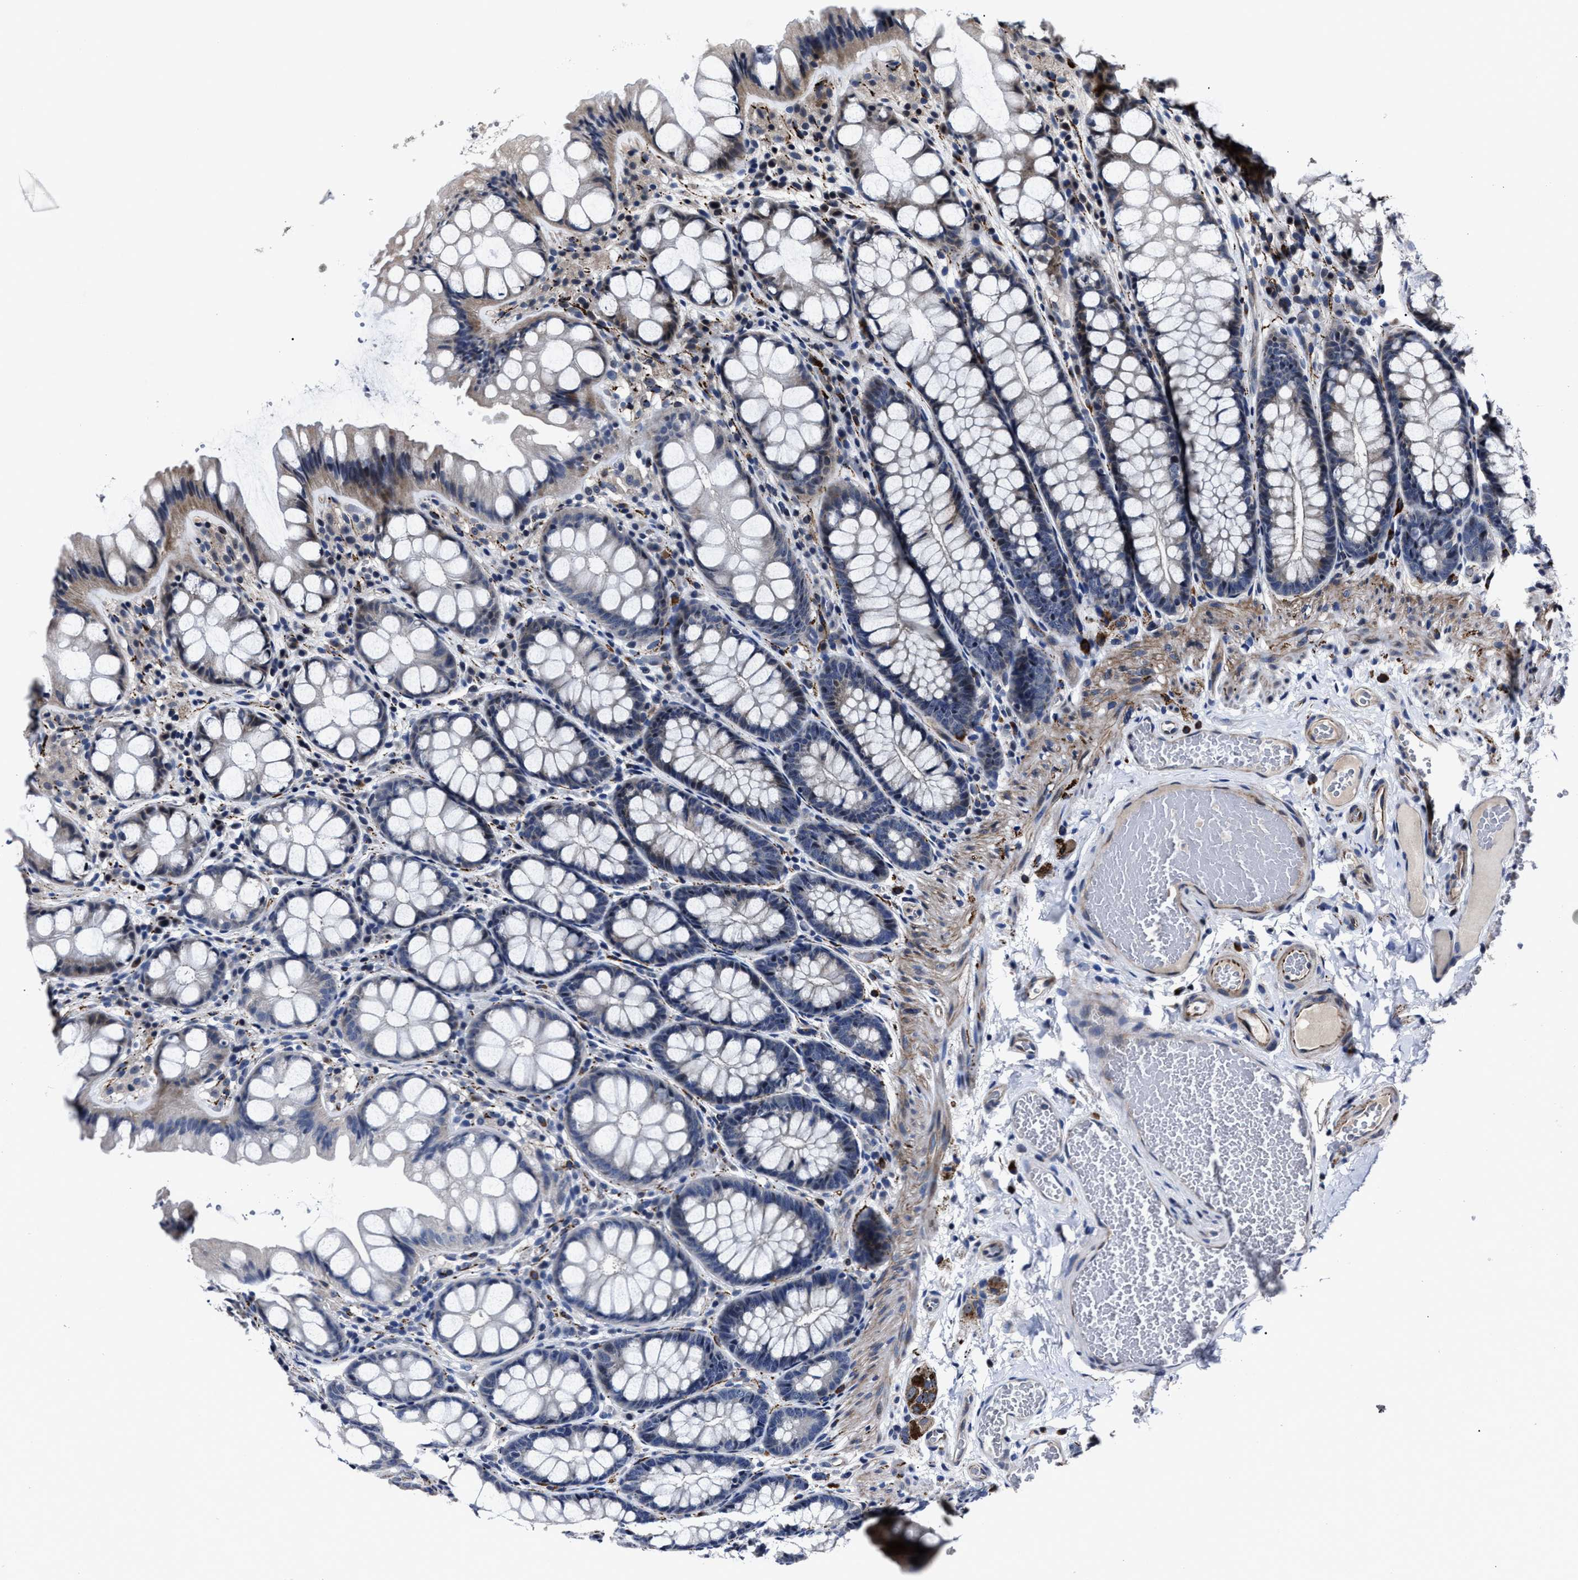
{"staining": {"intensity": "moderate", "quantity": "25%-75%", "location": "cytoplasmic/membranous"}, "tissue": "colon", "cell_type": "Endothelial cells", "image_type": "normal", "snomed": [{"axis": "morphology", "description": "Normal tissue, NOS"}, {"axis": "topography", "description": "Colon"}], "caption": "A medium amount of moderate cytoplasmic/membranous expression is identified in approximately 25%-75% of endothelial cells in benign colon.", "gene": "RSBN1L", "patient": {"sex": "male", "age": 47}}